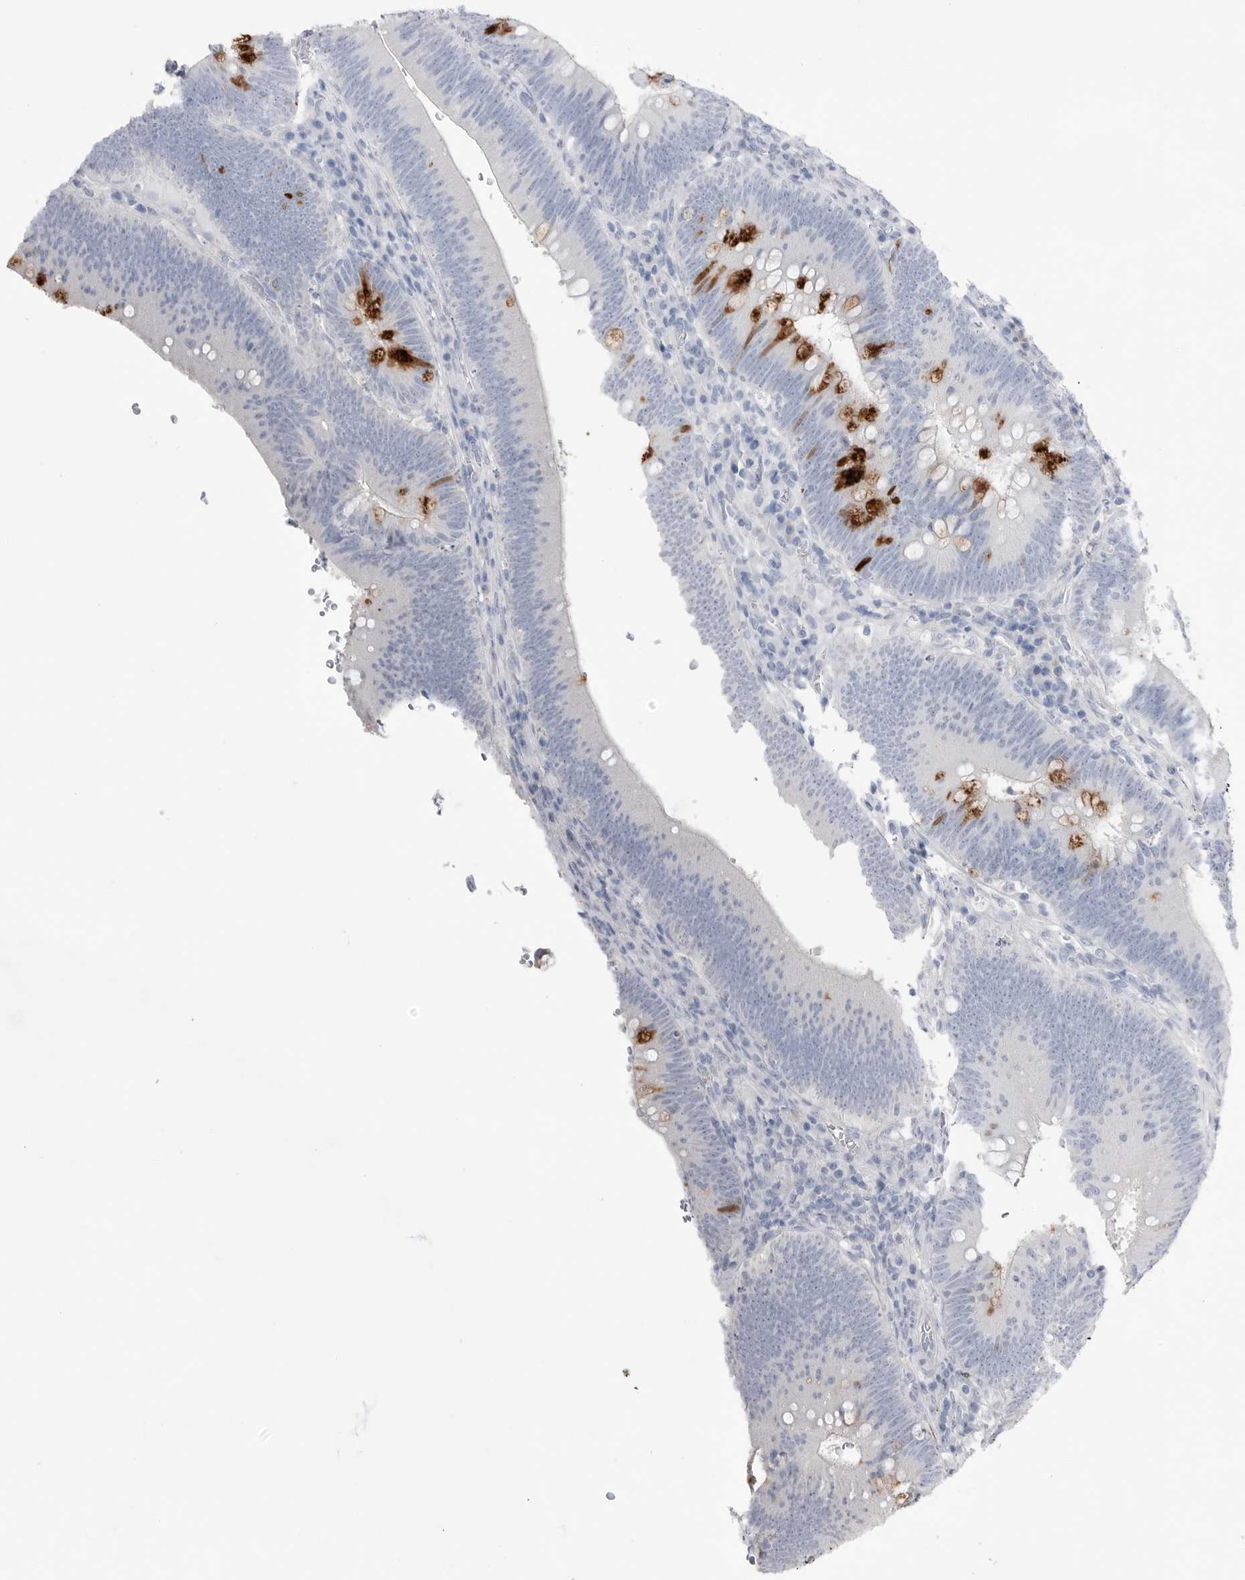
{"staining": {"intensity": "strong", "quantity": "<25%", "location": "cytoplasmic/membranous"}, "tissue": "colorectal cancer", "cell_type": "Tumor cells", "image_type": "cancer", "snomed": [{"axis": "morphology", "description": "Normal tissue, NOS"}, {"axis": "topography", "description": "Colon"}], "caption": "IHC staining of colorectal cancer, which exhibits medium levels of strong cytoplasmic/membranous staining in about <25% of tumor cells indicating strong cytoplasmic/membranous protein staining. The staining was performed using DAB (3,3'-diaminobenzidine) (brown) for protein detection and nuclei were counterstained in hematoxylin (blue).", "gene": "ABHD12", "patient": {"sex": "female", "age": 82}}